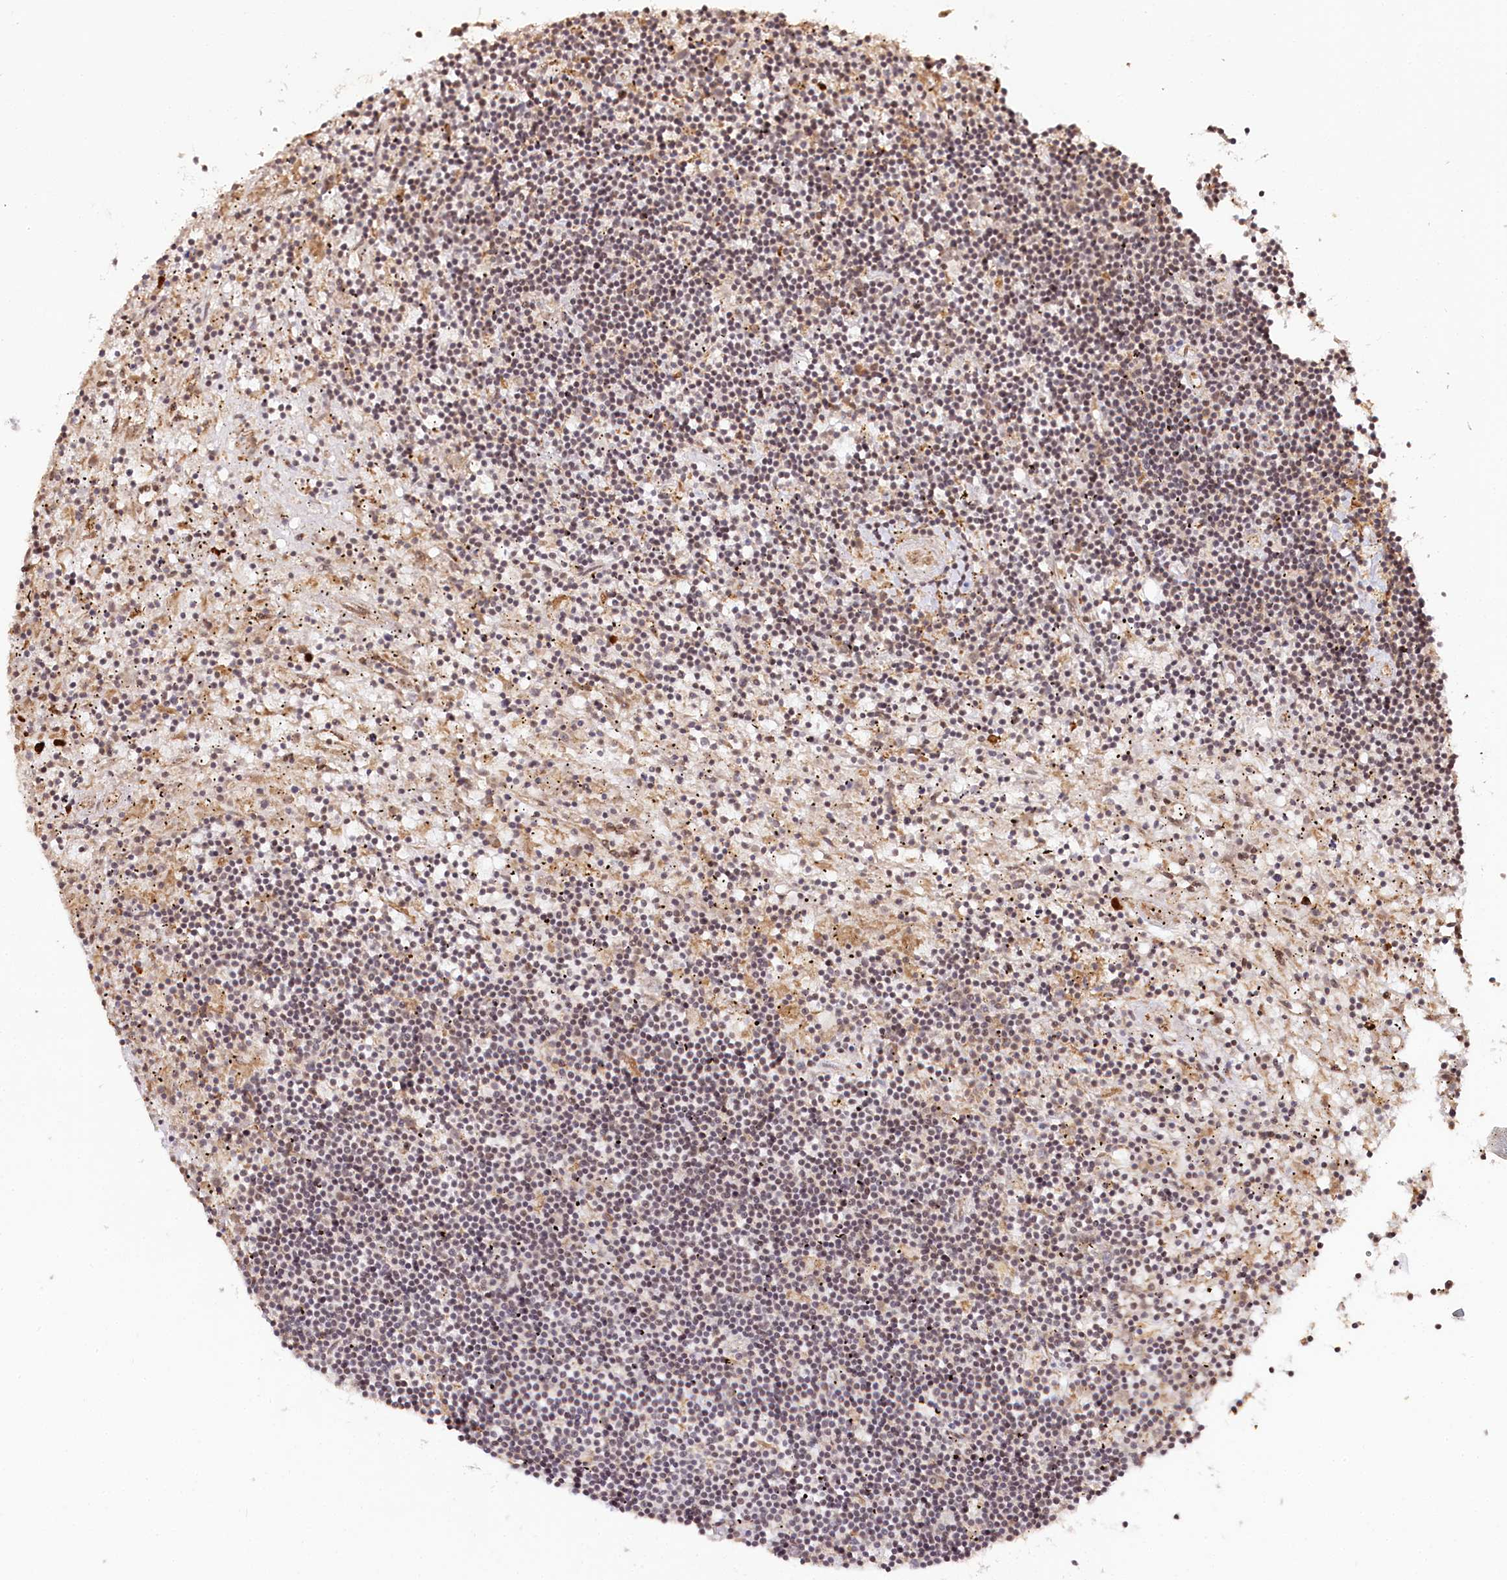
{"staining": {"intensity": "weak", "quantity": "25%-75%", "location": "cytoplasmic/membranous"}, "tissue": "lymphoma", "cell_type": "Tumor cells", "image_type": "cancer", "snomed": [{"axis": "morphology", "description": "Malignant lymphoma, non-Hodgkin's type, Low grade"}, {"axis": "topography", "description": "Spleen"}], "caption": "Immunohistochemistry (IHC) (DAB) staining of human lymphoma demonstrates weak cytoplasmic/membranous protein positivity in approximately 25%-75% of tumor cells.", "gene": "ENSG00000144785", "patient": {"sex": "male", "age": 76}}